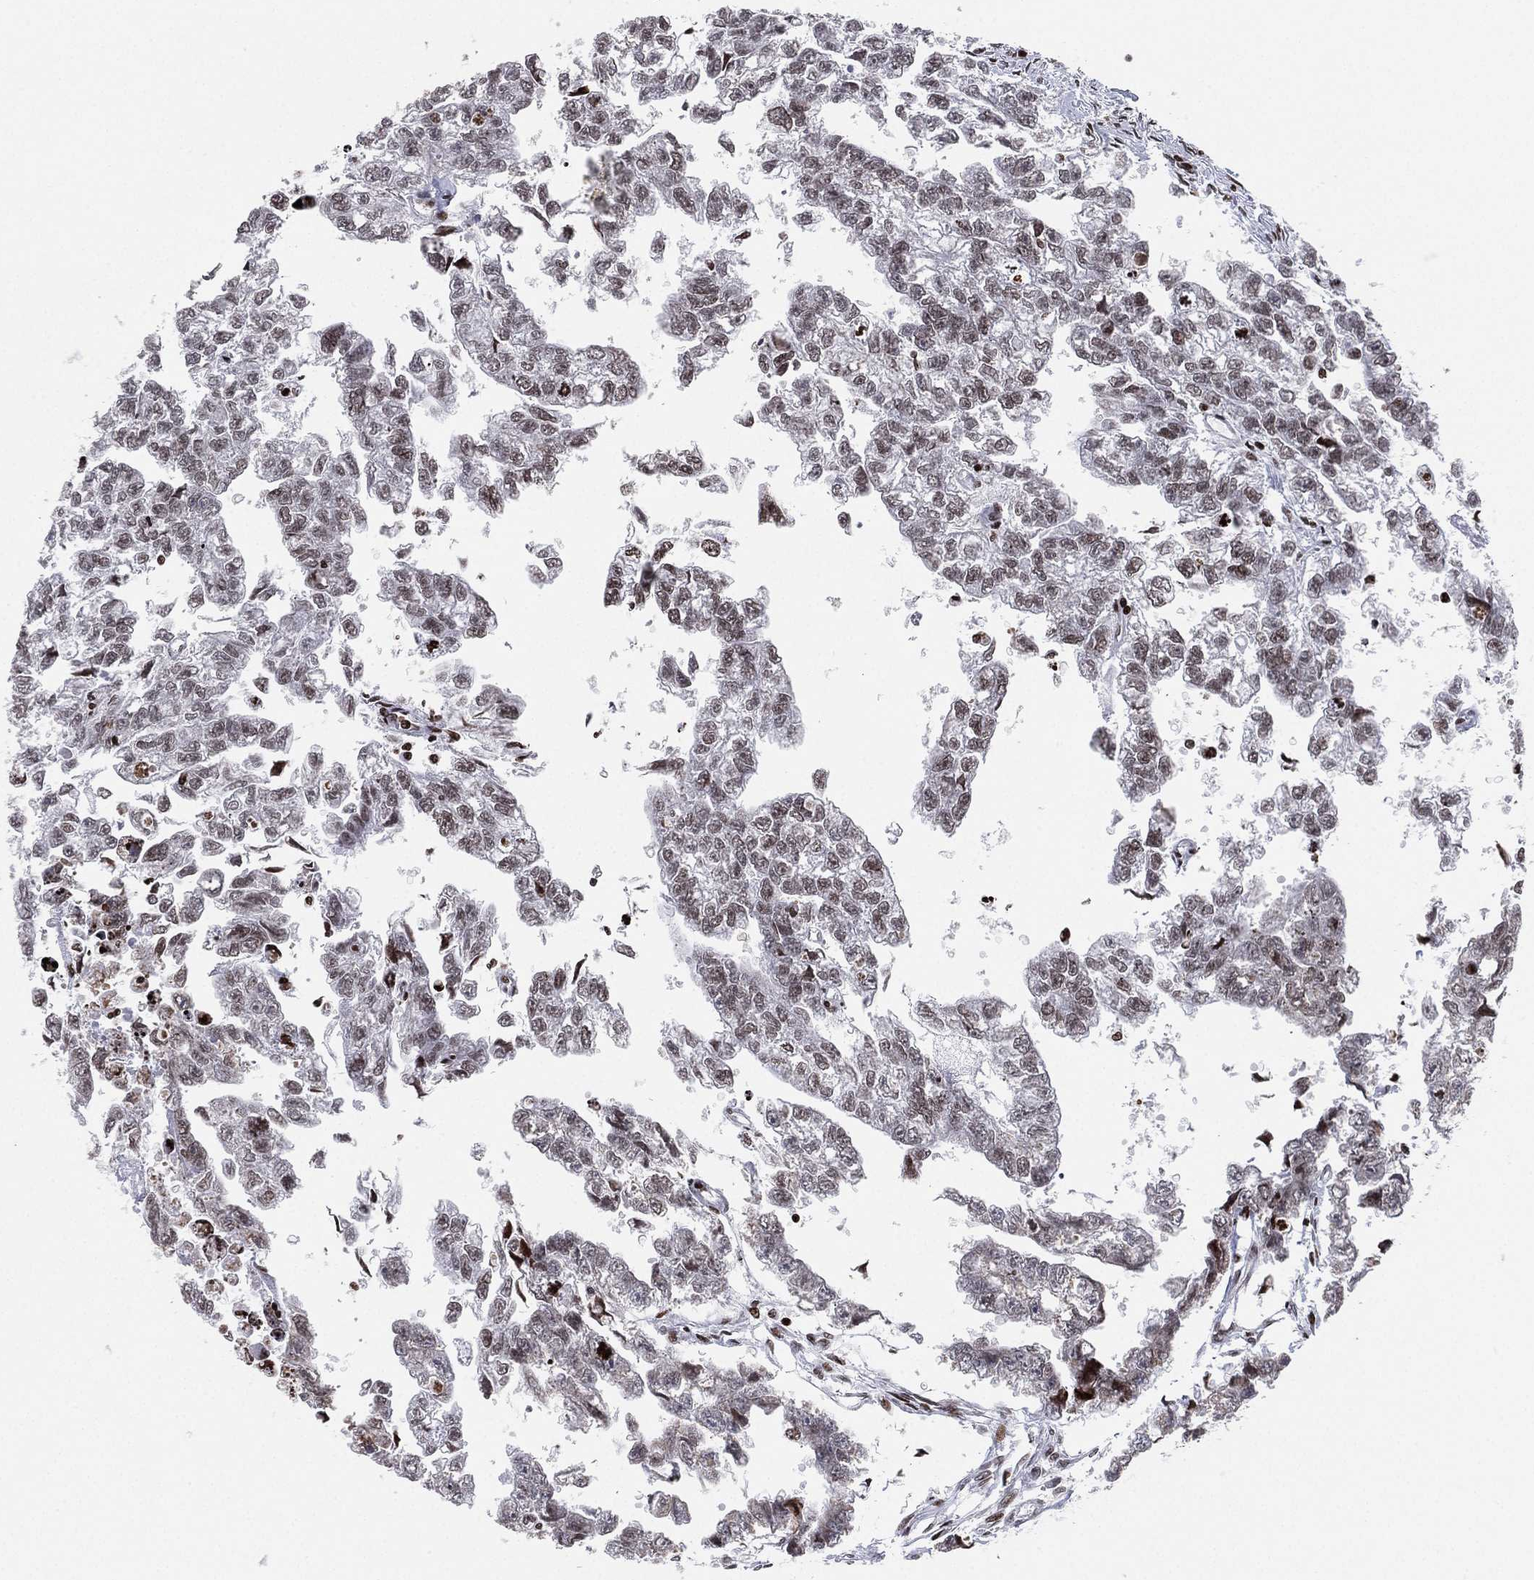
{"staining": {"intensity": "weak", "quantity": "25%-75%", "location": "nuclear"}, "tissue": "testis cancer", "cell_type": "Tumor cells", "image_type": "cancer", "snomed": [{"axis": "morphology", "description": "Carcinoma, Embryonal, NOS"}, {"axis": "morphology", "description": "Teratoma, malignant, NOS"}, {"axis": "topography", "description": "Testis"}], "caption": "Testis cancer (embryonal carcinoma) stained with DAB (3,3'-diaminobenzidine) immunohistochemistry (IHC) displays low levels of weak nuclear positivity in about 25%-75% of tumor cells.", "gene": "MFSD14A", "patient": {"sex": "male", "age": 44}}